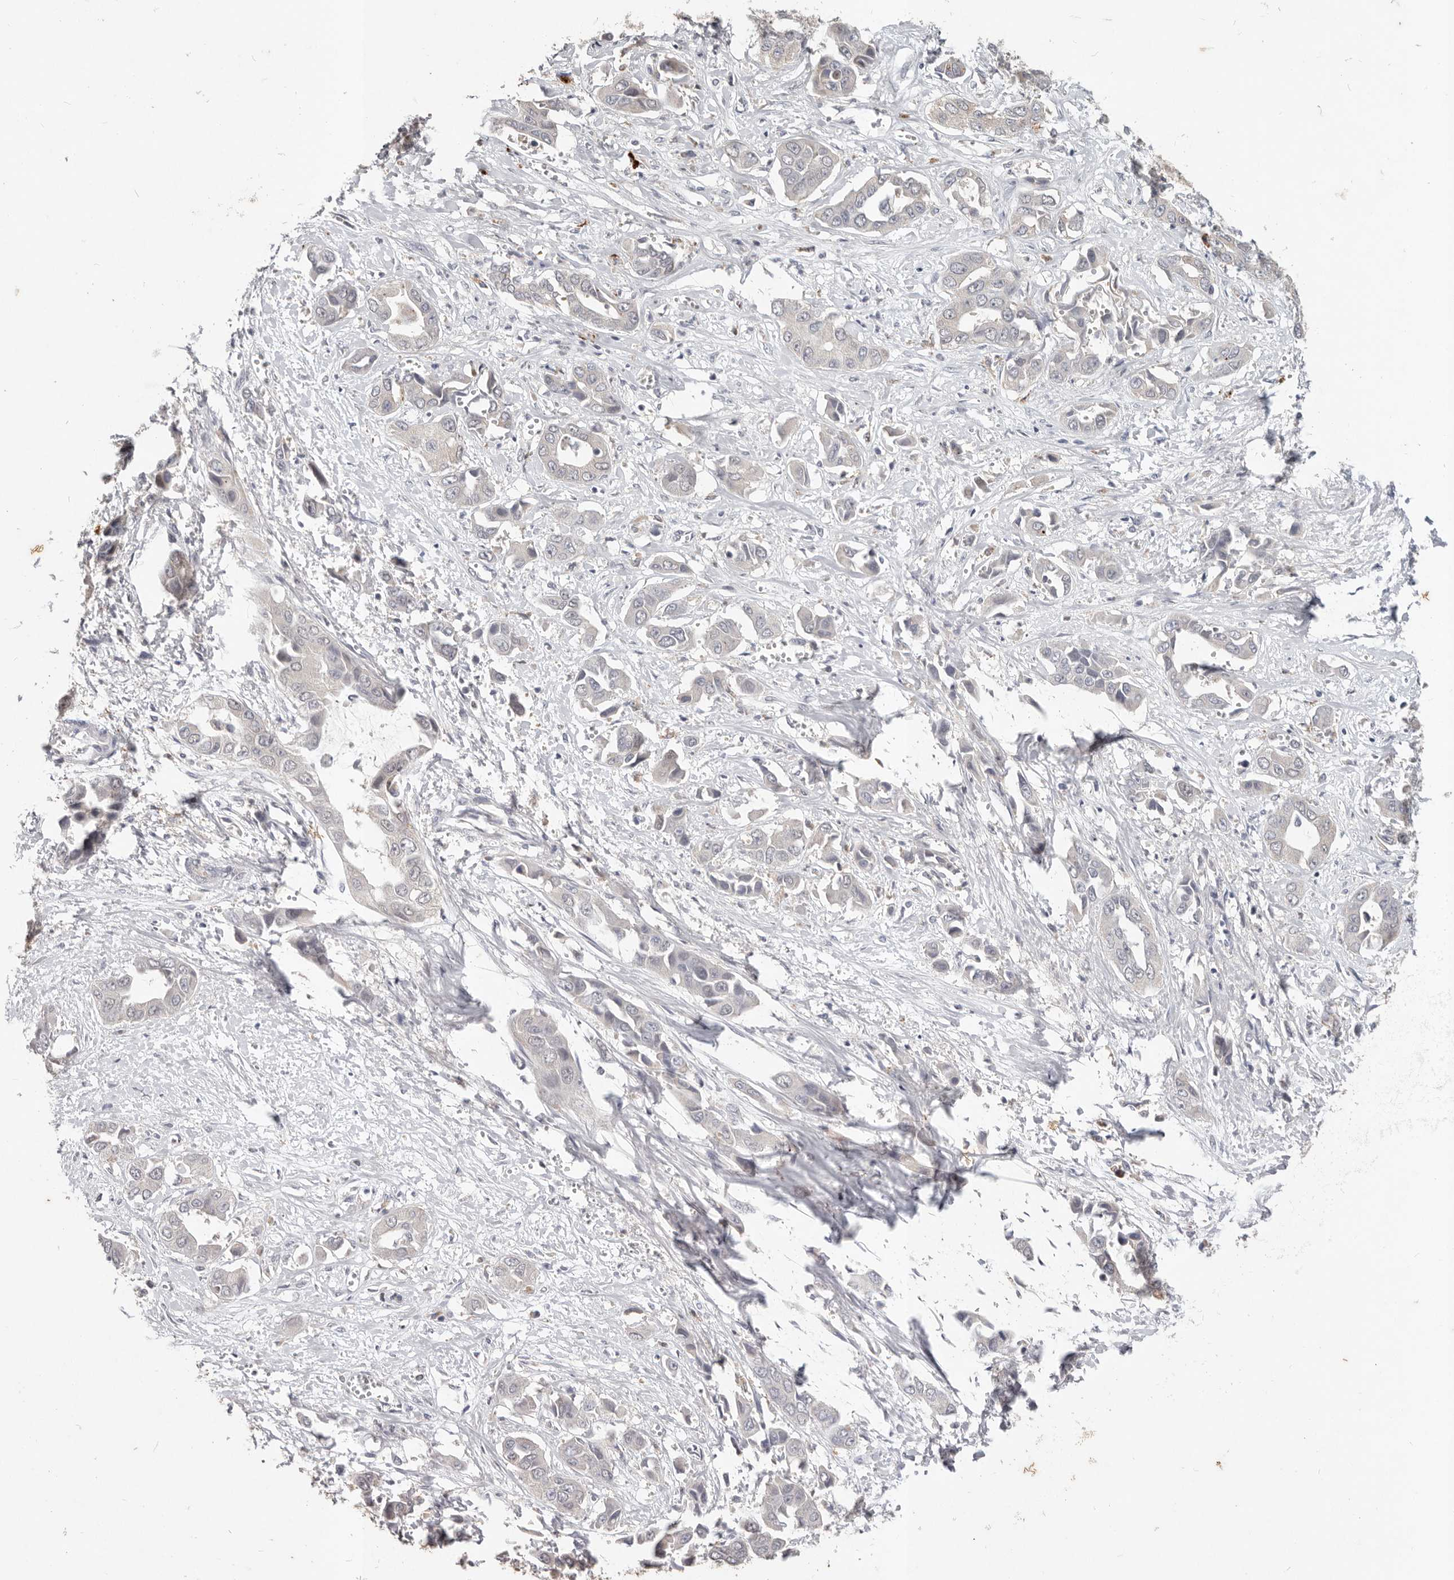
{"staining": {"intensity": "negative", "quantity": "none", "location": "none"}, "tissue": "liver cancer", "cell_type": "Tumor cells", "image_type": "cancer", "snomed": [{"axis": "morphology", "description": "Cholangiocarcinoma"}, {"axis": "topography", "description": "Liver"}], "caption": "This is a histopathology image of immunohistochemistry (IHC) staining of cholangiocarcinoma (liver), which shows no staining in tumor cells.", "gene": "WDR77", "patient": {"sex": "female", "age": 52}}